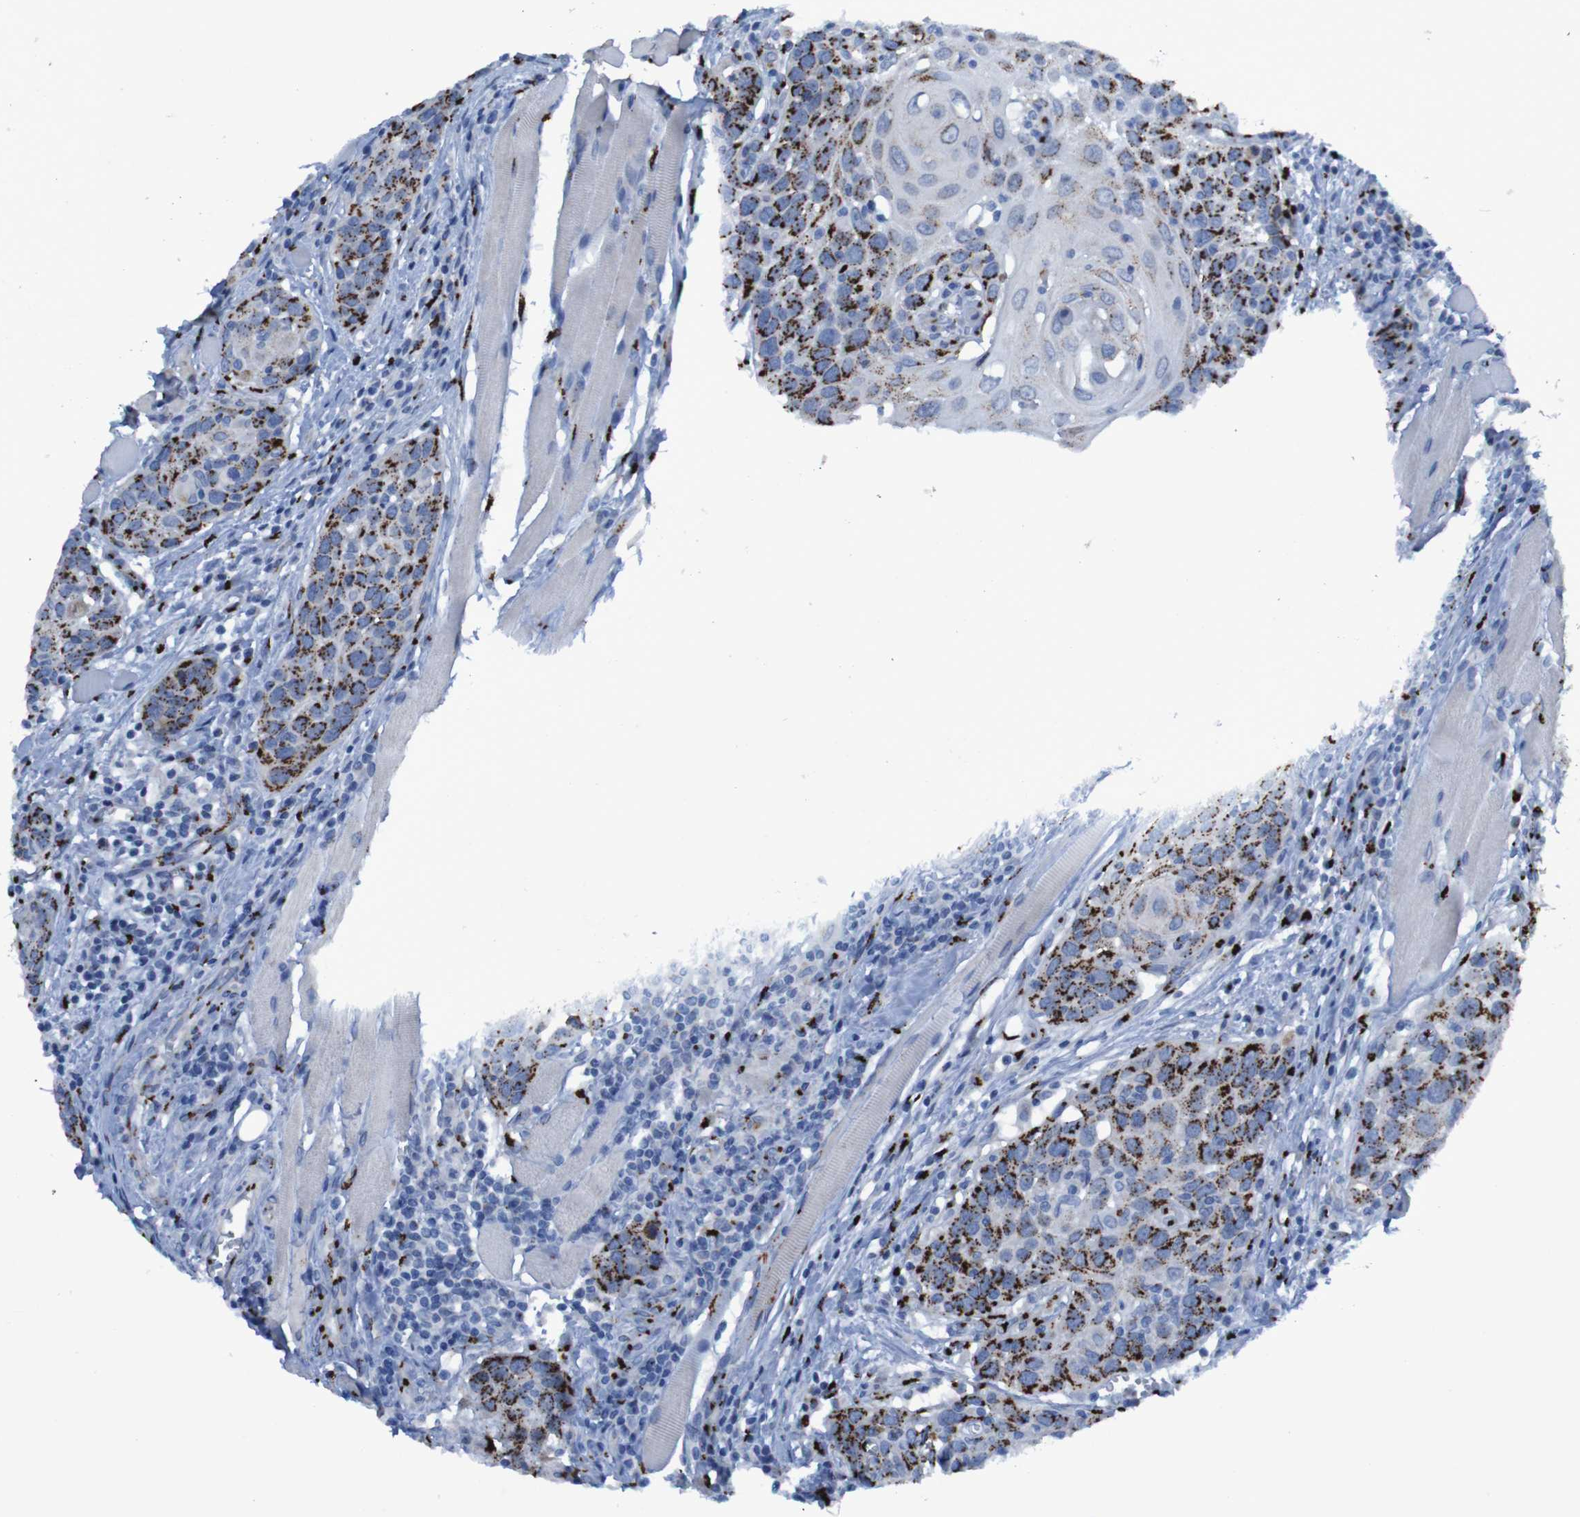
{"staining": {"intensity": "strong", "quantity": ">75%", "location": "cytoplasmic/membranous"}, "tissue": "head and neck cancer", "cell_type": "Tumor cells", "image_type": "cancer", "snomed": [{"axis": "morphology", "description": "Squamous cell carcinoma, NOS"}, {"axis": "topography", "description": "Oral tissue"}, {"axis": "topography", "description": "Head-Neck"}], "caption": "Head and neck cancer (squamous cell carcinoma) stained with DAB IHC exhibits high levels of strong cytoplasmic/membranous staining in approximately >75% of tumor cells. The staining was performed using DAB (3,3'-diaminobenzidine) to visualize the protein expression in brown, while the nuclei were stained in blue with hematoxylin (Magnification: 20x).", "gene": "GOLM1", "patient": {"sex": "female", "age": 50}}